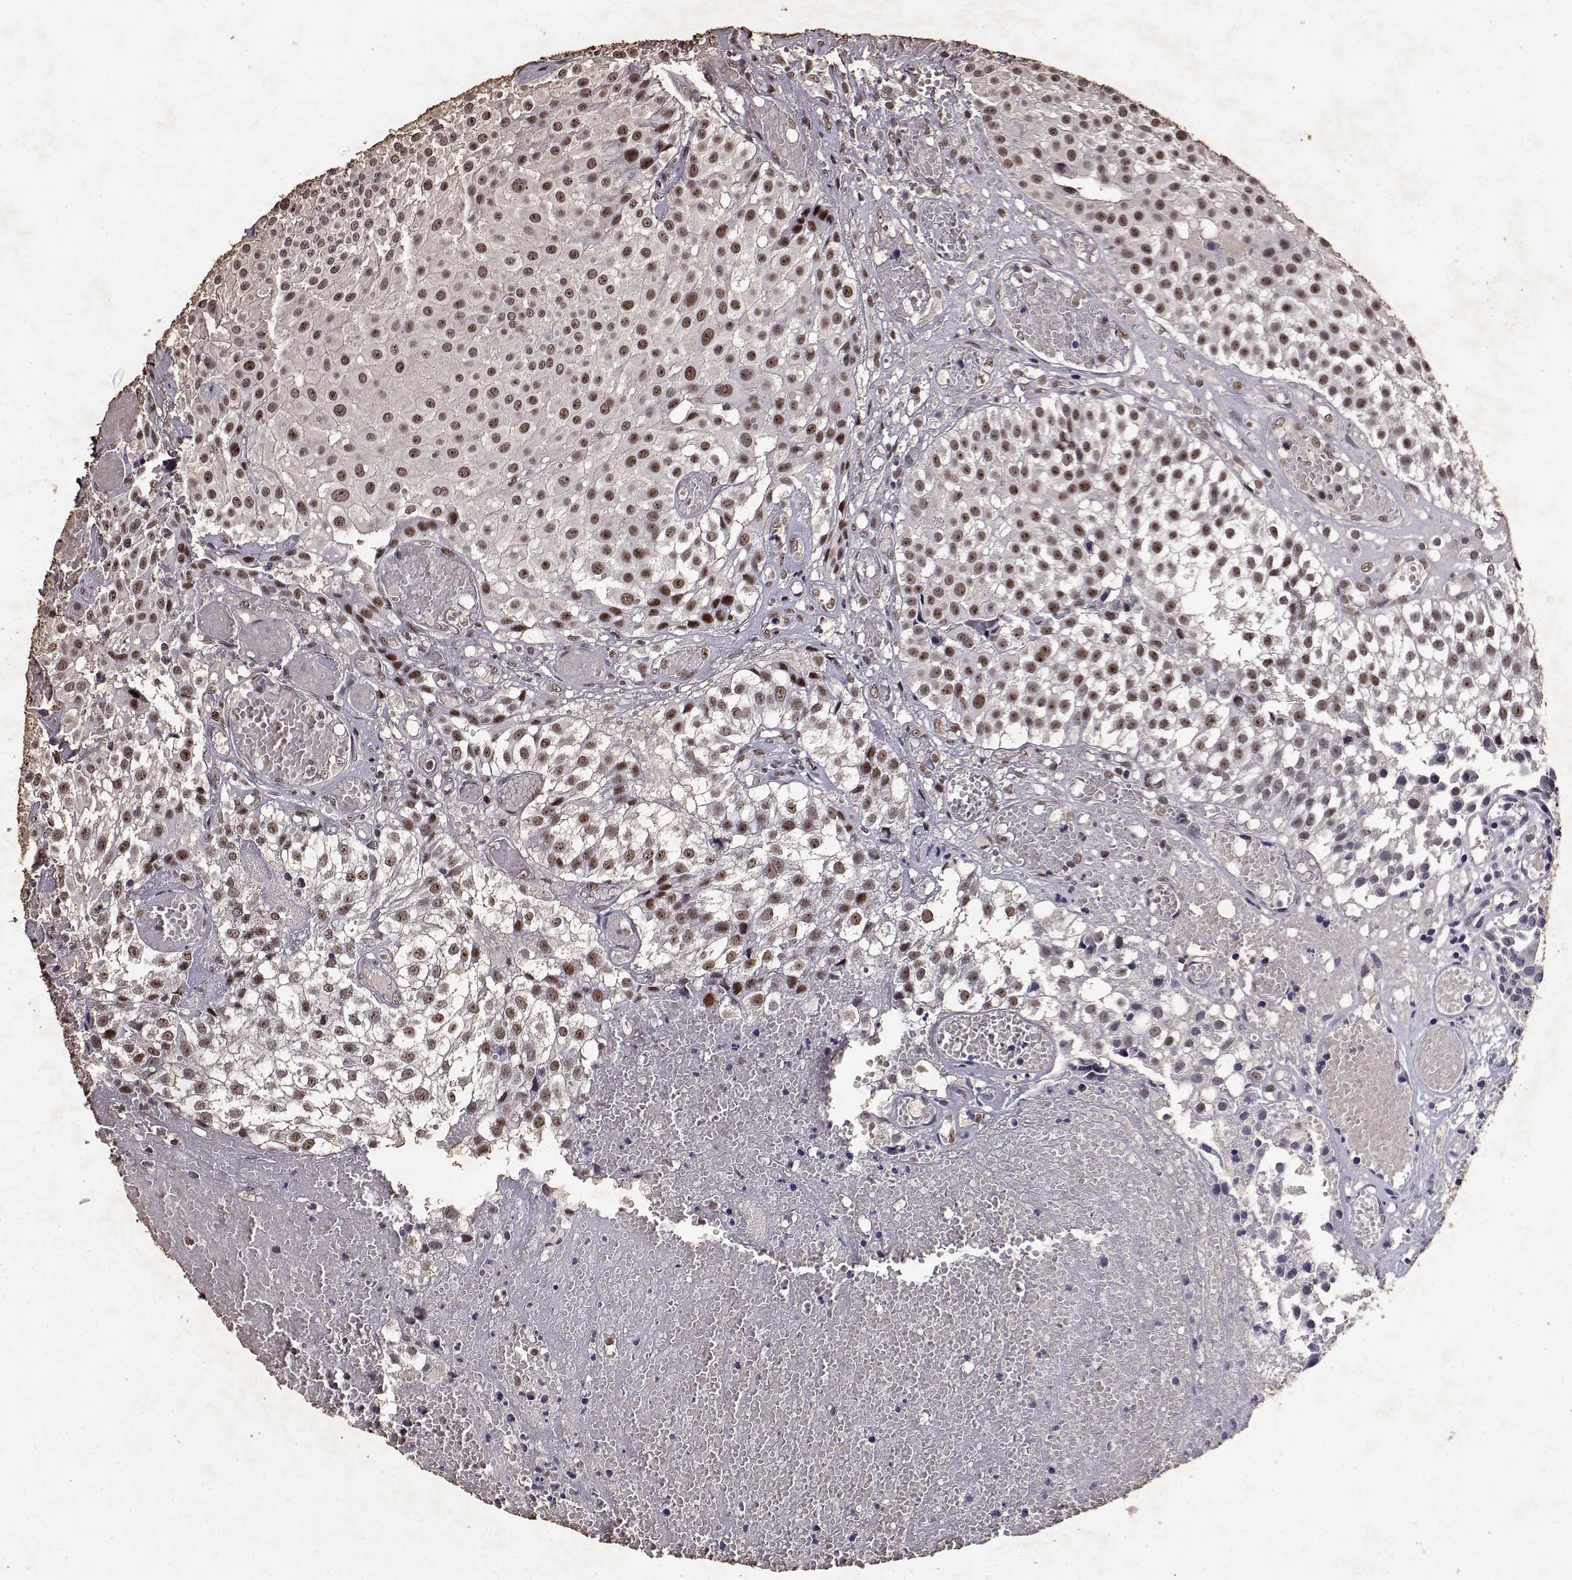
{"staining": {"intensity": "moderate", "quantity": ">75%", "location": "nuclear"}, "tissue": "urothelial cancer", "cell_type": "Tumor cells", "image_type": "cancer", "snomed": [{"axis": "morphology", "description": "Urothelial carcinoma, Low grade"}, {"axis": "topography", "description": "Urinary bladder"}], "caption": "There is medium levels of moderate nuclear positivity in tumor cells of urothelial cancer, as demonstrated by immunohistochemical staining (brown color).", "gene": "TOE1", "patient": {"sex": "male", "age": 79}}